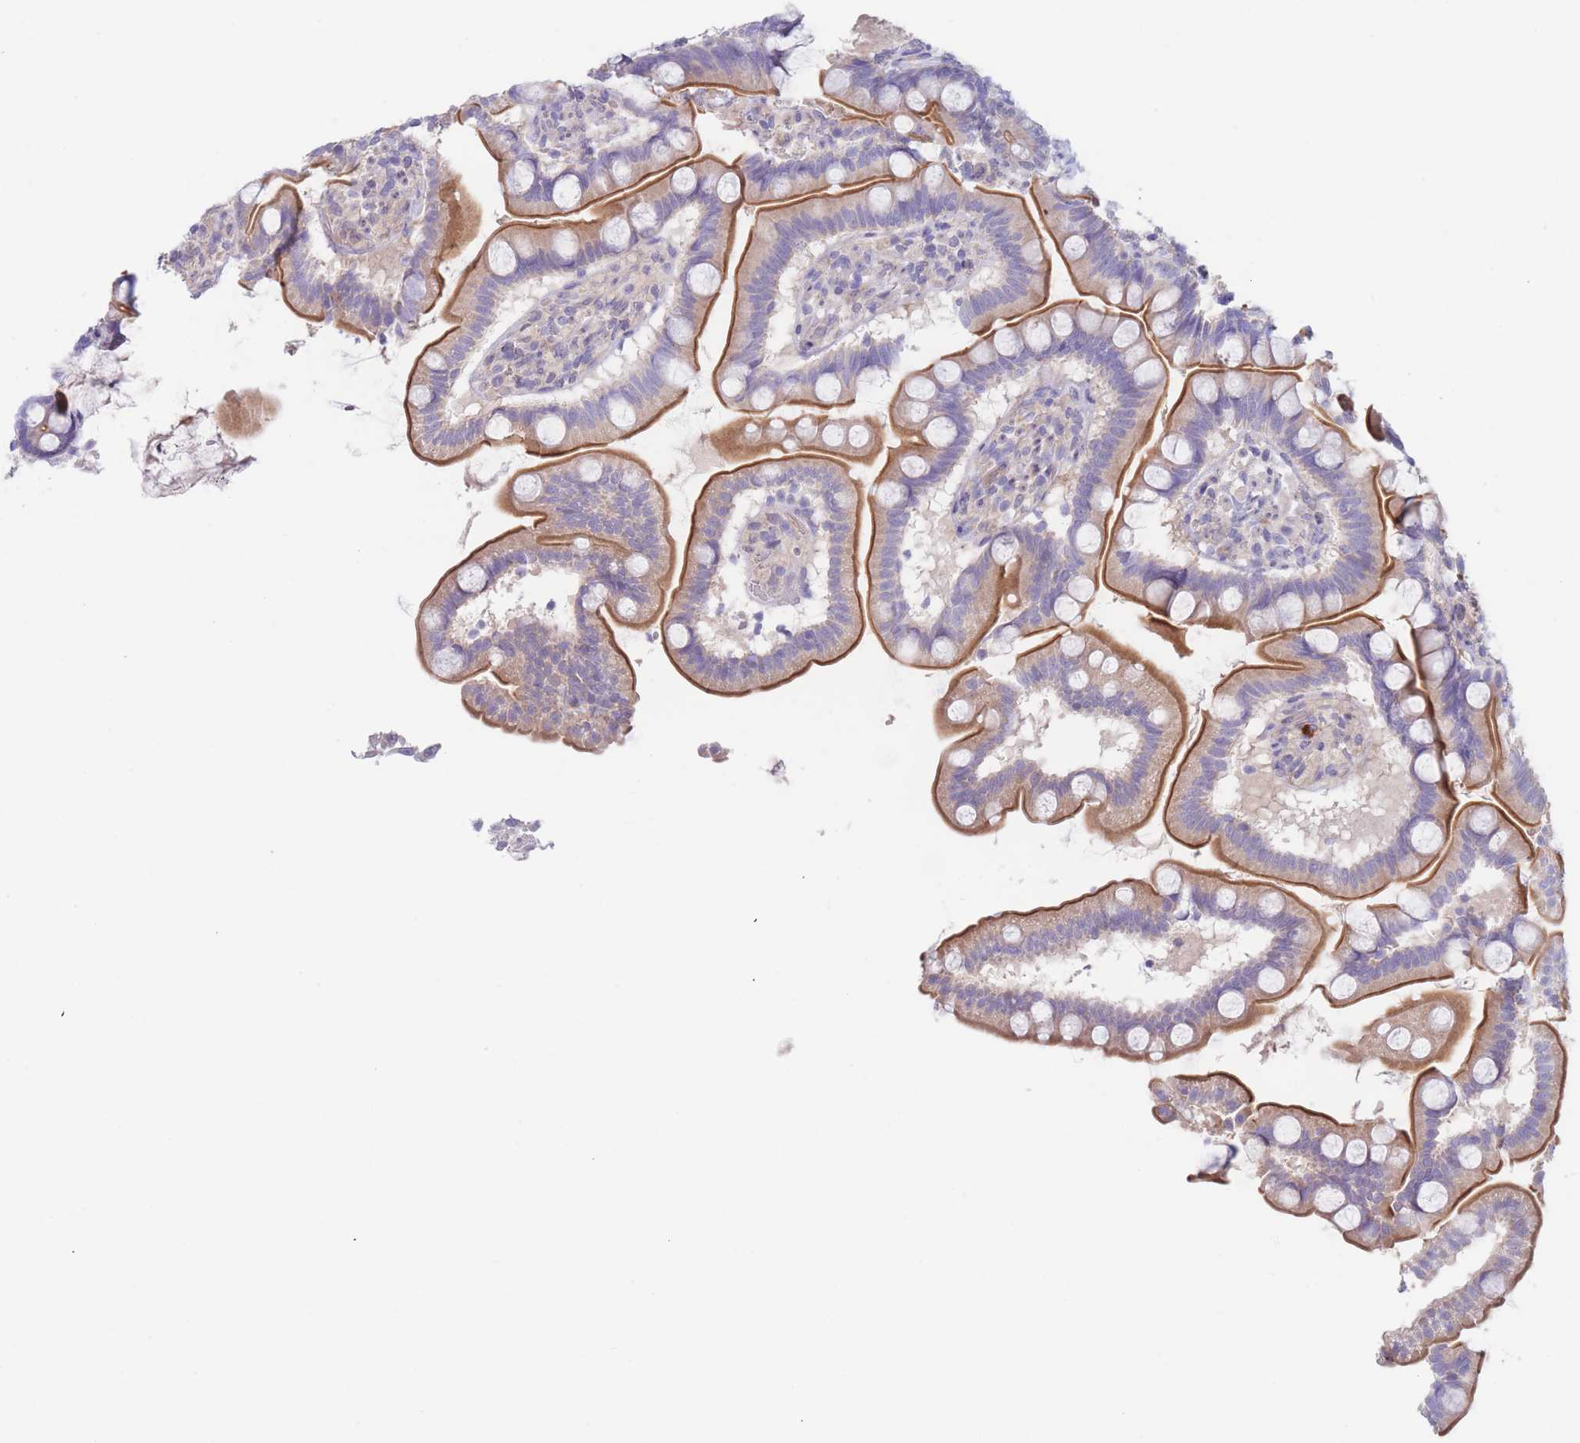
{"staining": {"intensity": "strong", "quantity": ">75%", "location": "cytoplasmic/membranous"}, "tissue": "small intestine", "cell_type": "Glandular cells", "image_type": "normal", "snomed": [{"axis": "morphology", "description": "Normal tissue, NOS"}, {"axis": "topography", "description": "Small intestine"}], "caption": "The immunohistochemical stain highlights strong cytoplasmic/membranous staining in glandular cells of unremarkable small intestine.", "gene": "ZNF281", "patient": {"sex": "female", "age": 64}}